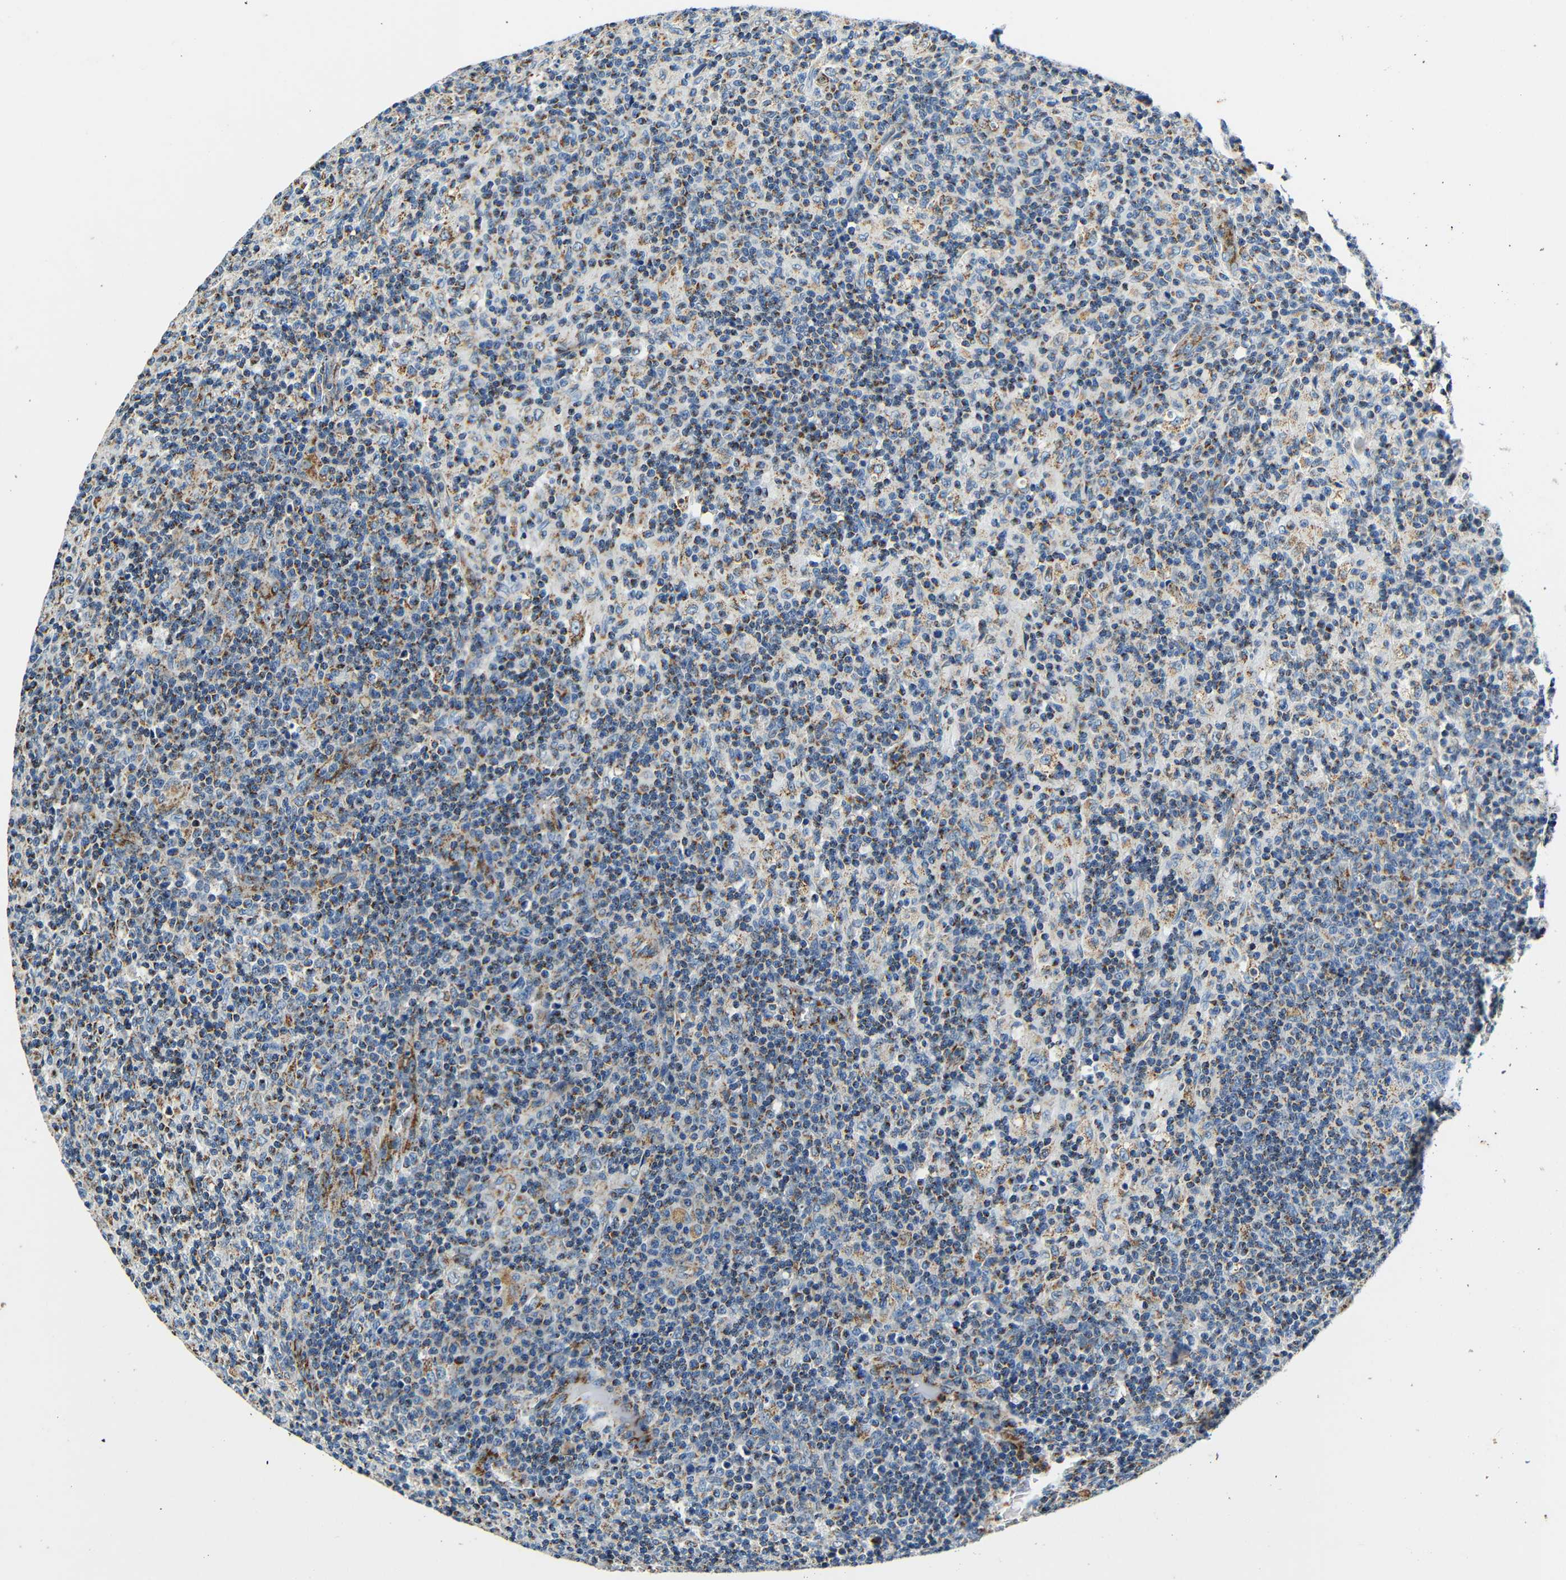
{"staining": {"intensity": "moderate", "quantity": "<25%", "location": "cytoplasmic/membranous"}, "tissue": "lymph node", "cell_type": "Germinal center cells", "image_type": "normal", "snomed": [{"axis": "morphology", "description": "Normal tissue, NOS"}, {"axis": "morphology", "description": "Inflammation, NOS"}, {"axis": "topography", "description": "Lymph node"}], "caption": "Lymph node stained with DAB IHC displays low levels of moderate cytoplasmic/membranous staining in approximately <25% of germinal center cells.", "gene": "GALNT18", "patient": {"sex": "male", "age": 55}}